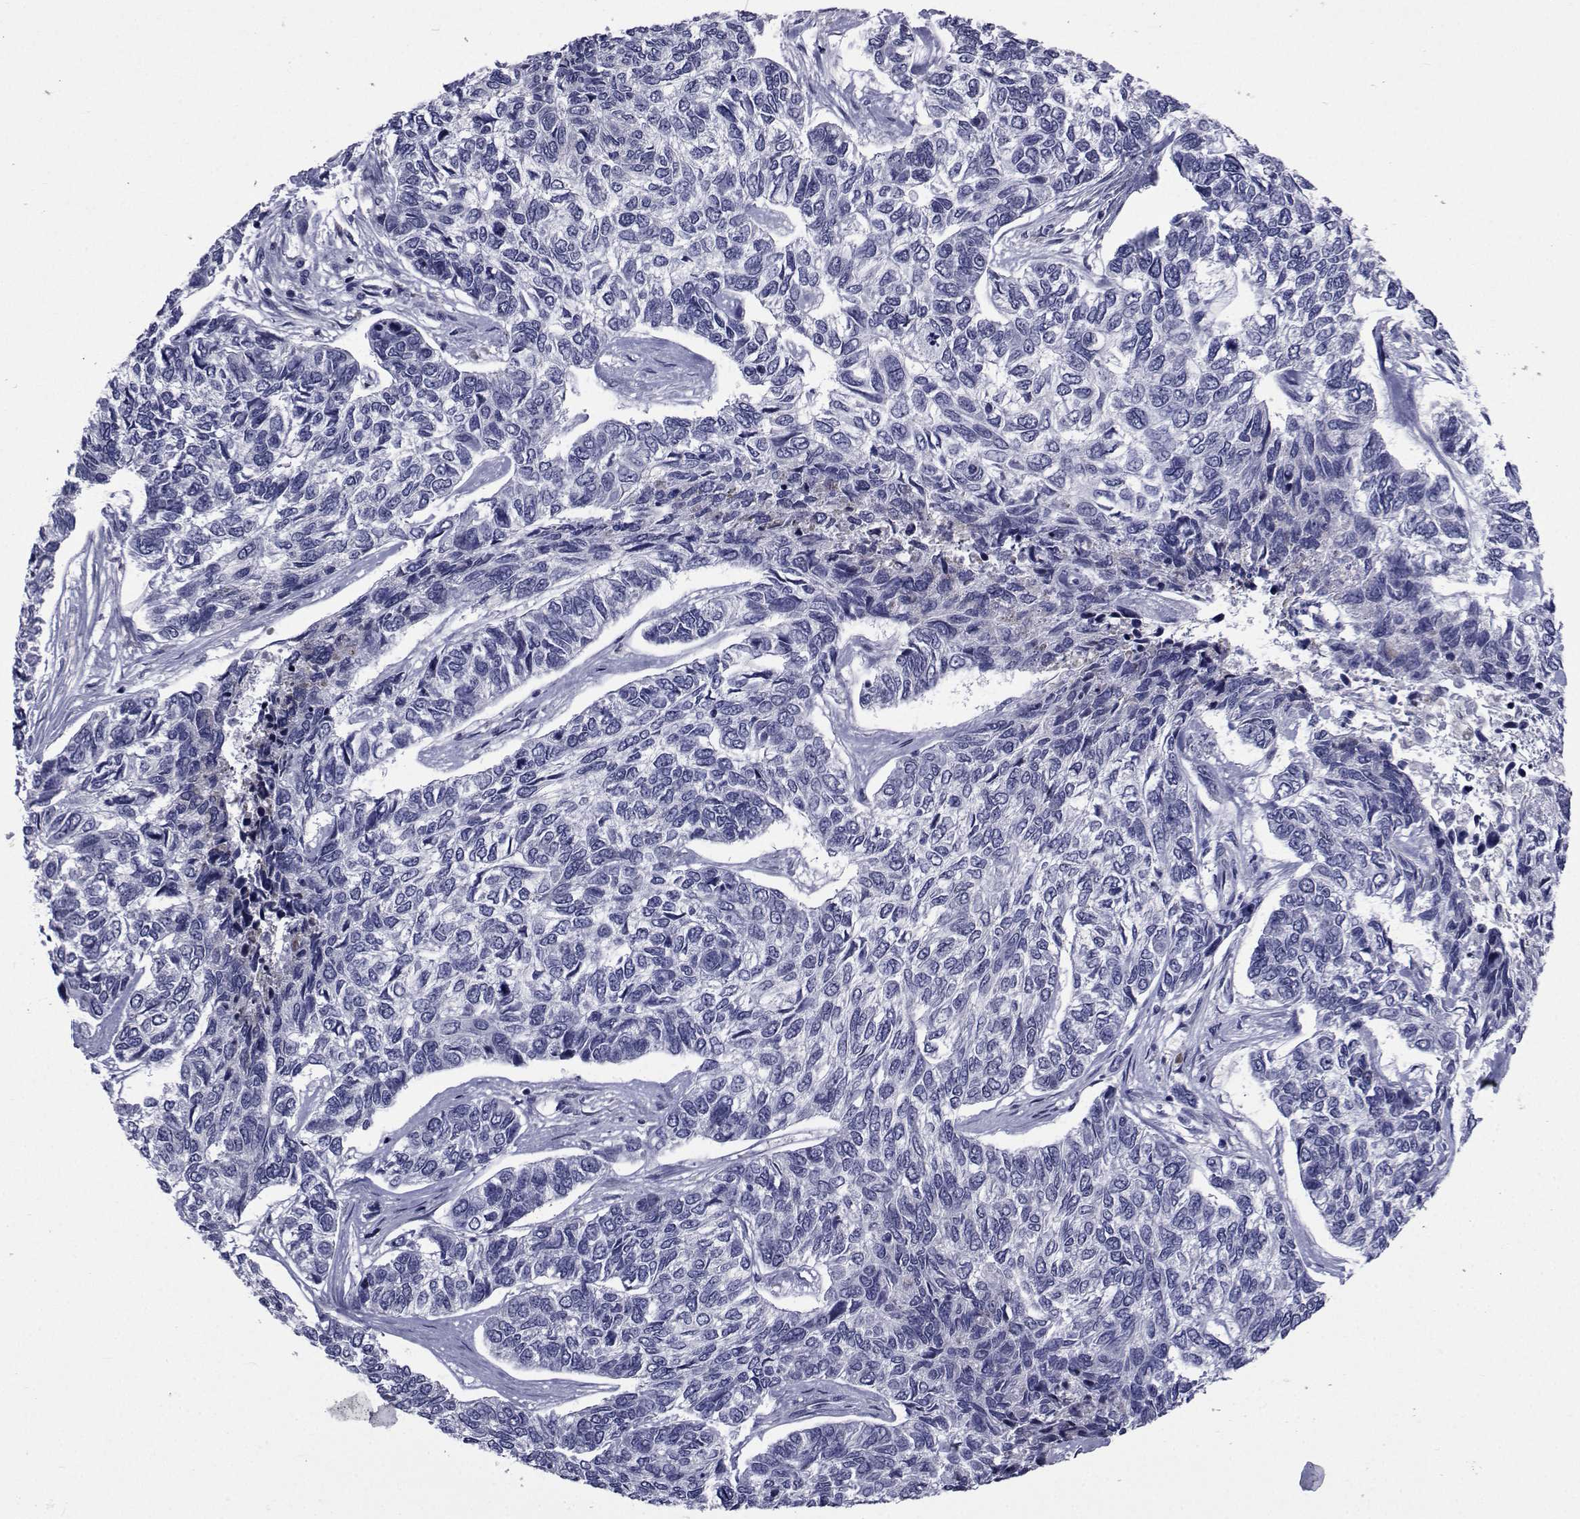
{"staining": {"intensity": "negative", "quantity": "none", "location": "none"}, "tissue": "skin cancer", "cell_type": "Tumor cells", "image_type": "cancer", "snomed": [{"axis": "morphology", "description": "Basal cell carcinoma"}, {"axis": "topography", "description": "Skin"}], "caption": "Tumor cells are negative for brown protein staining in basal cell carcinoma (skin).", "gene": "ROPN1", "patient": {"sex": "female", "age": 65}}